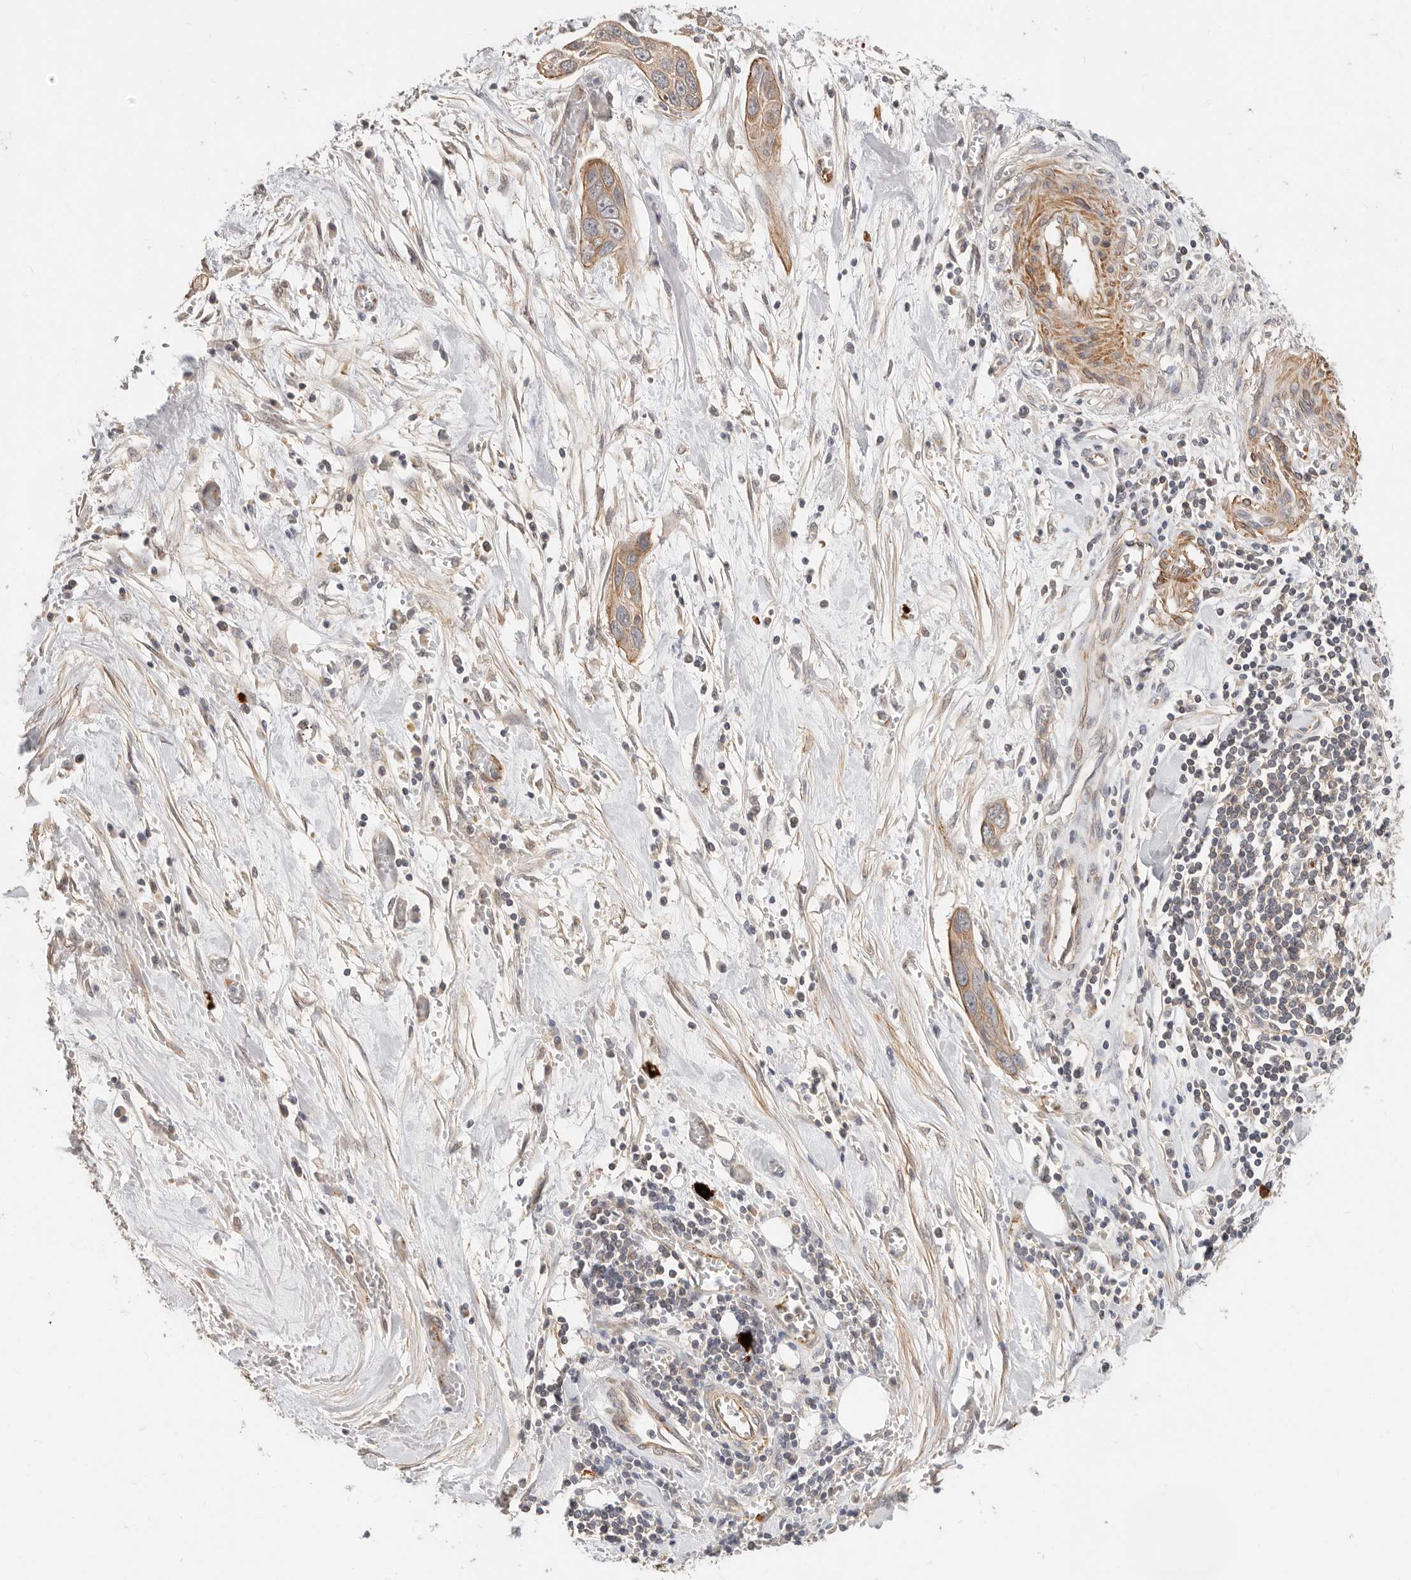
{"staining": {"intensity": "moderate", "quantity": ">75%", "location": "cytoplasmic/membranous"}, "tissue": "pancreatic cancer", "cell_type": "Tumor cells", "image_type": "cancer", "snomed": [{"axis": "morphology", "description": "Adenocarcinoma, NOS"}, {"axis": "topography", "description": "Pancreas"}], "caption": "A medium amount of moderate cytoplasmic/membranous expression is appreciated in about >75% of tumor cells in pancreatic cancer tissue. The staining is performed using DAB (3,3'-diaminobenzidine) brown chromogen to label protein expression. The nuclei are counter-stained blue using hematoxylin.", "gene": "ZRANB1", "patient": {"sex": "female", "age": 60}}